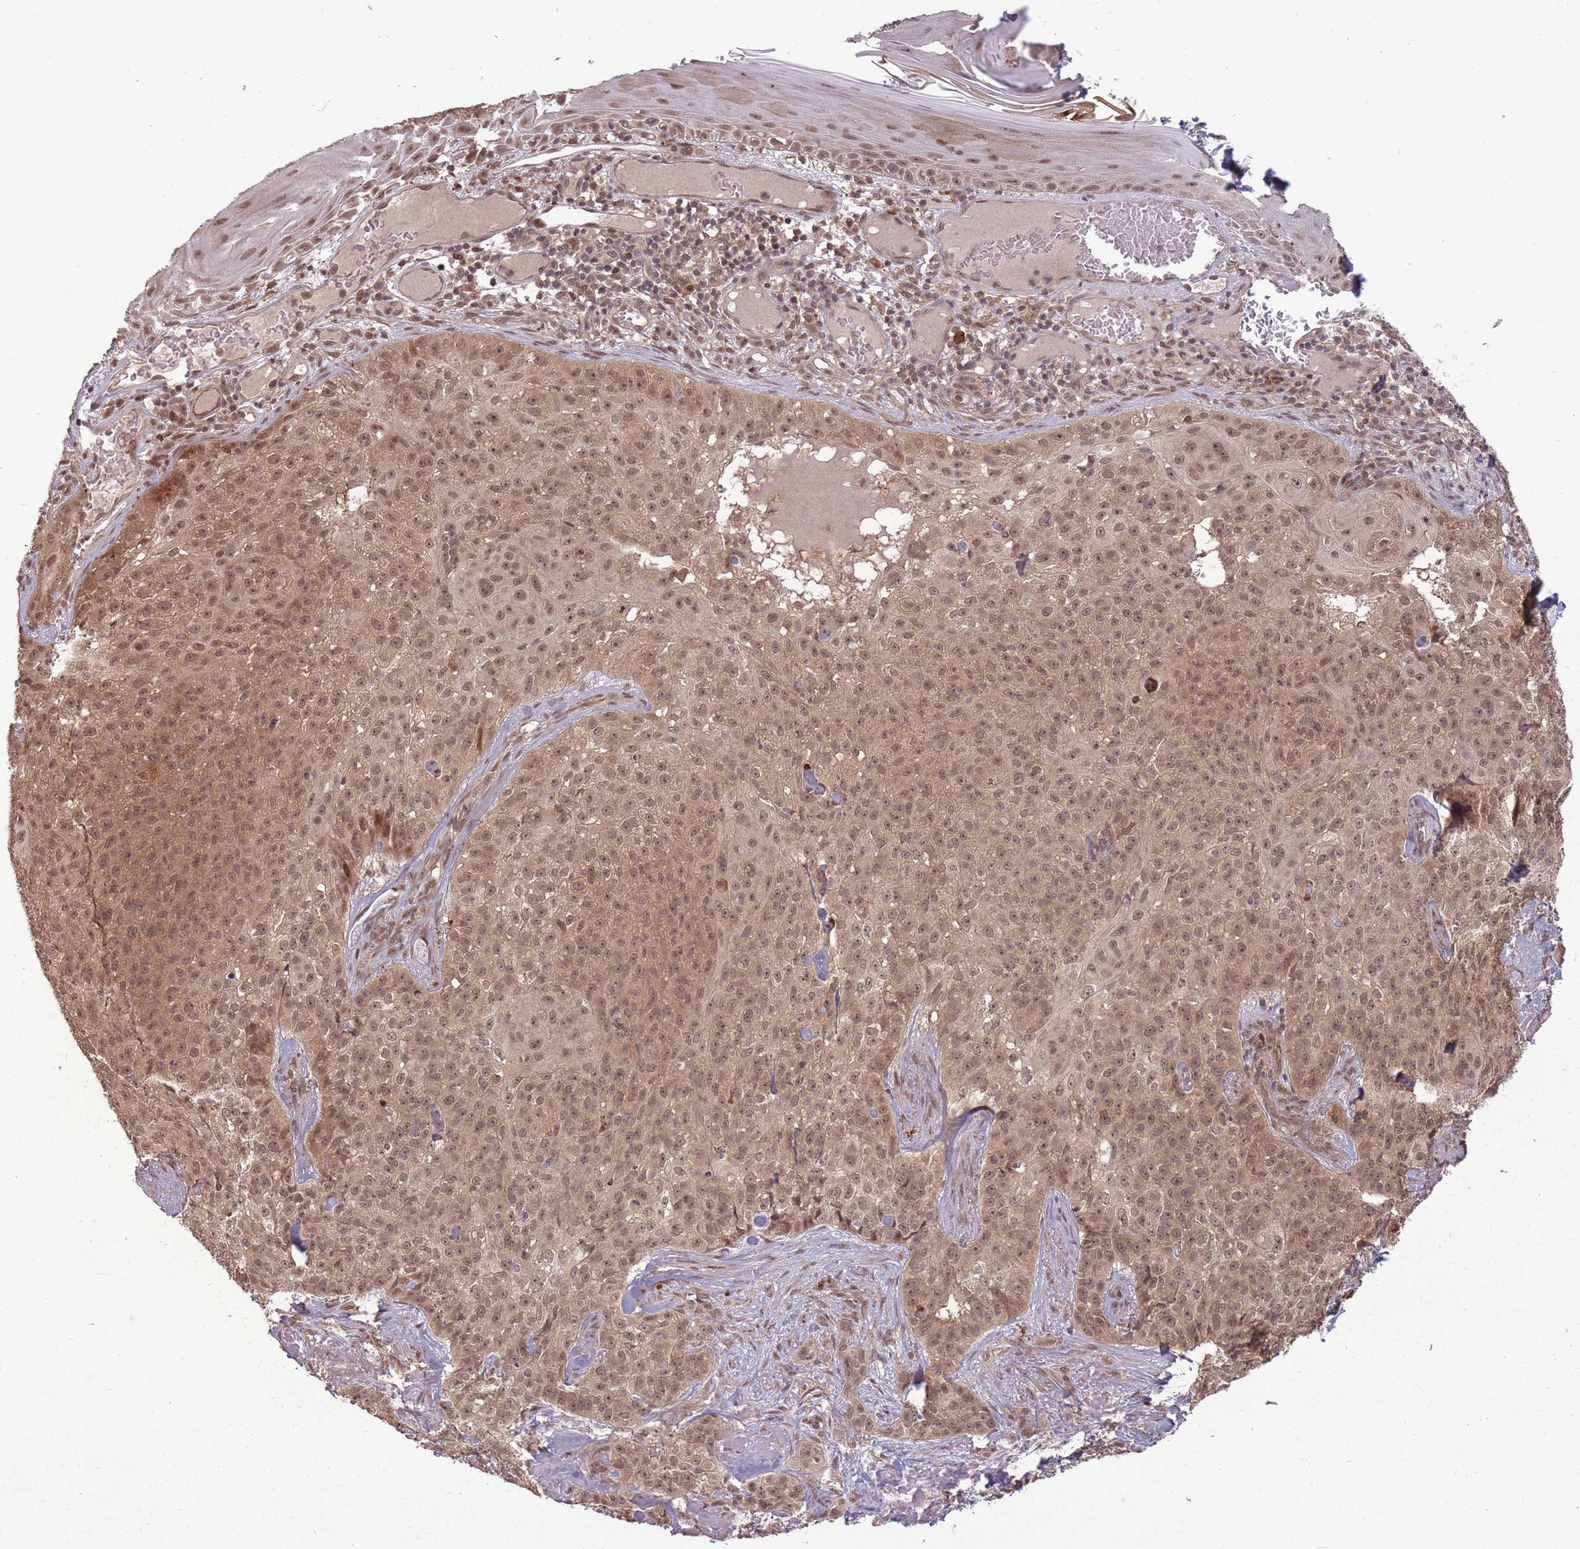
{"staining": {"intensity": "moderate", "quantity": ">75%", "location": "cytoplasmic/membranous,nuclear"}, "tissue": "skin cancer", "cell_type": "Tumor cells", "image_type": "cancer", "snomed": [{"axis": "morphology", "description": "Basal cell carcinoma"}, {"axis": "topography", "description": "Skin"}], "caption": "Skin cancer (basal cell carcinoma) stained for a protein (brown) displays moderate cytoplasmic/membranous and nuclear positive staining in about >75% of tumor cells.", "gene": "ADAMTS3", "patient": {"sex": "female", "age": 92}}